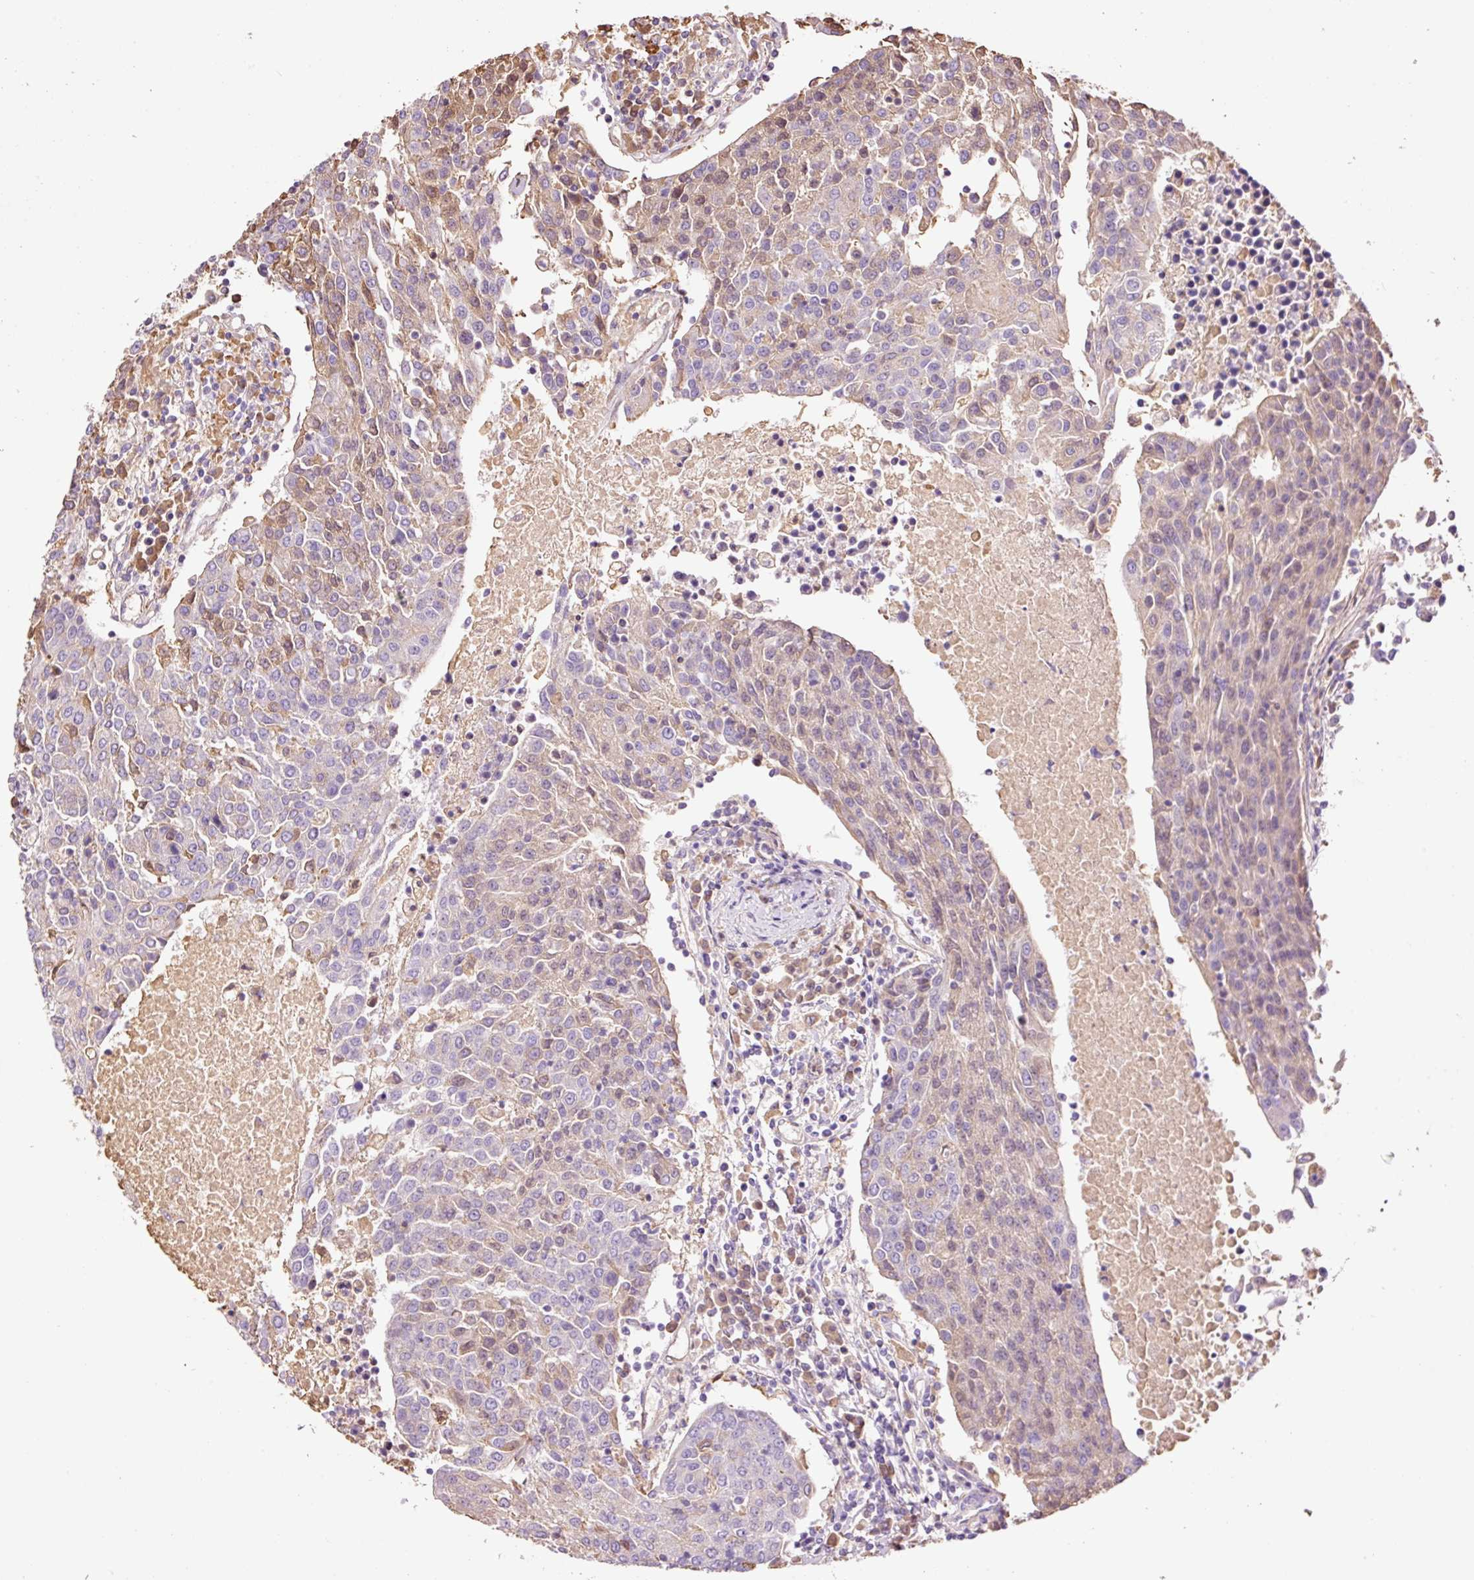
{"staining": {"intensity": "weak", "quantity": "25%-75%", "location": "cytoplasmic/membranous,nuclear"}, "tissue": "urothelial cancer", "cell_type": "Tumor cells", "image_type": "cancer", "snomed": [{"axis": "morphology", "description": "Urothelial carcinoma, High grade"}, {"axis": "topography", "description": "Urinary bladder"}], "caption": "Protein positivity by IHC demonstrates weak cytoplasmic/membranous and nuclear staining in approximately 25%-75% of tumor cells in high-grade urothelial carcinoma.", "gene": "TMEM235", "patient": {"sex": "female", "age": 85}}